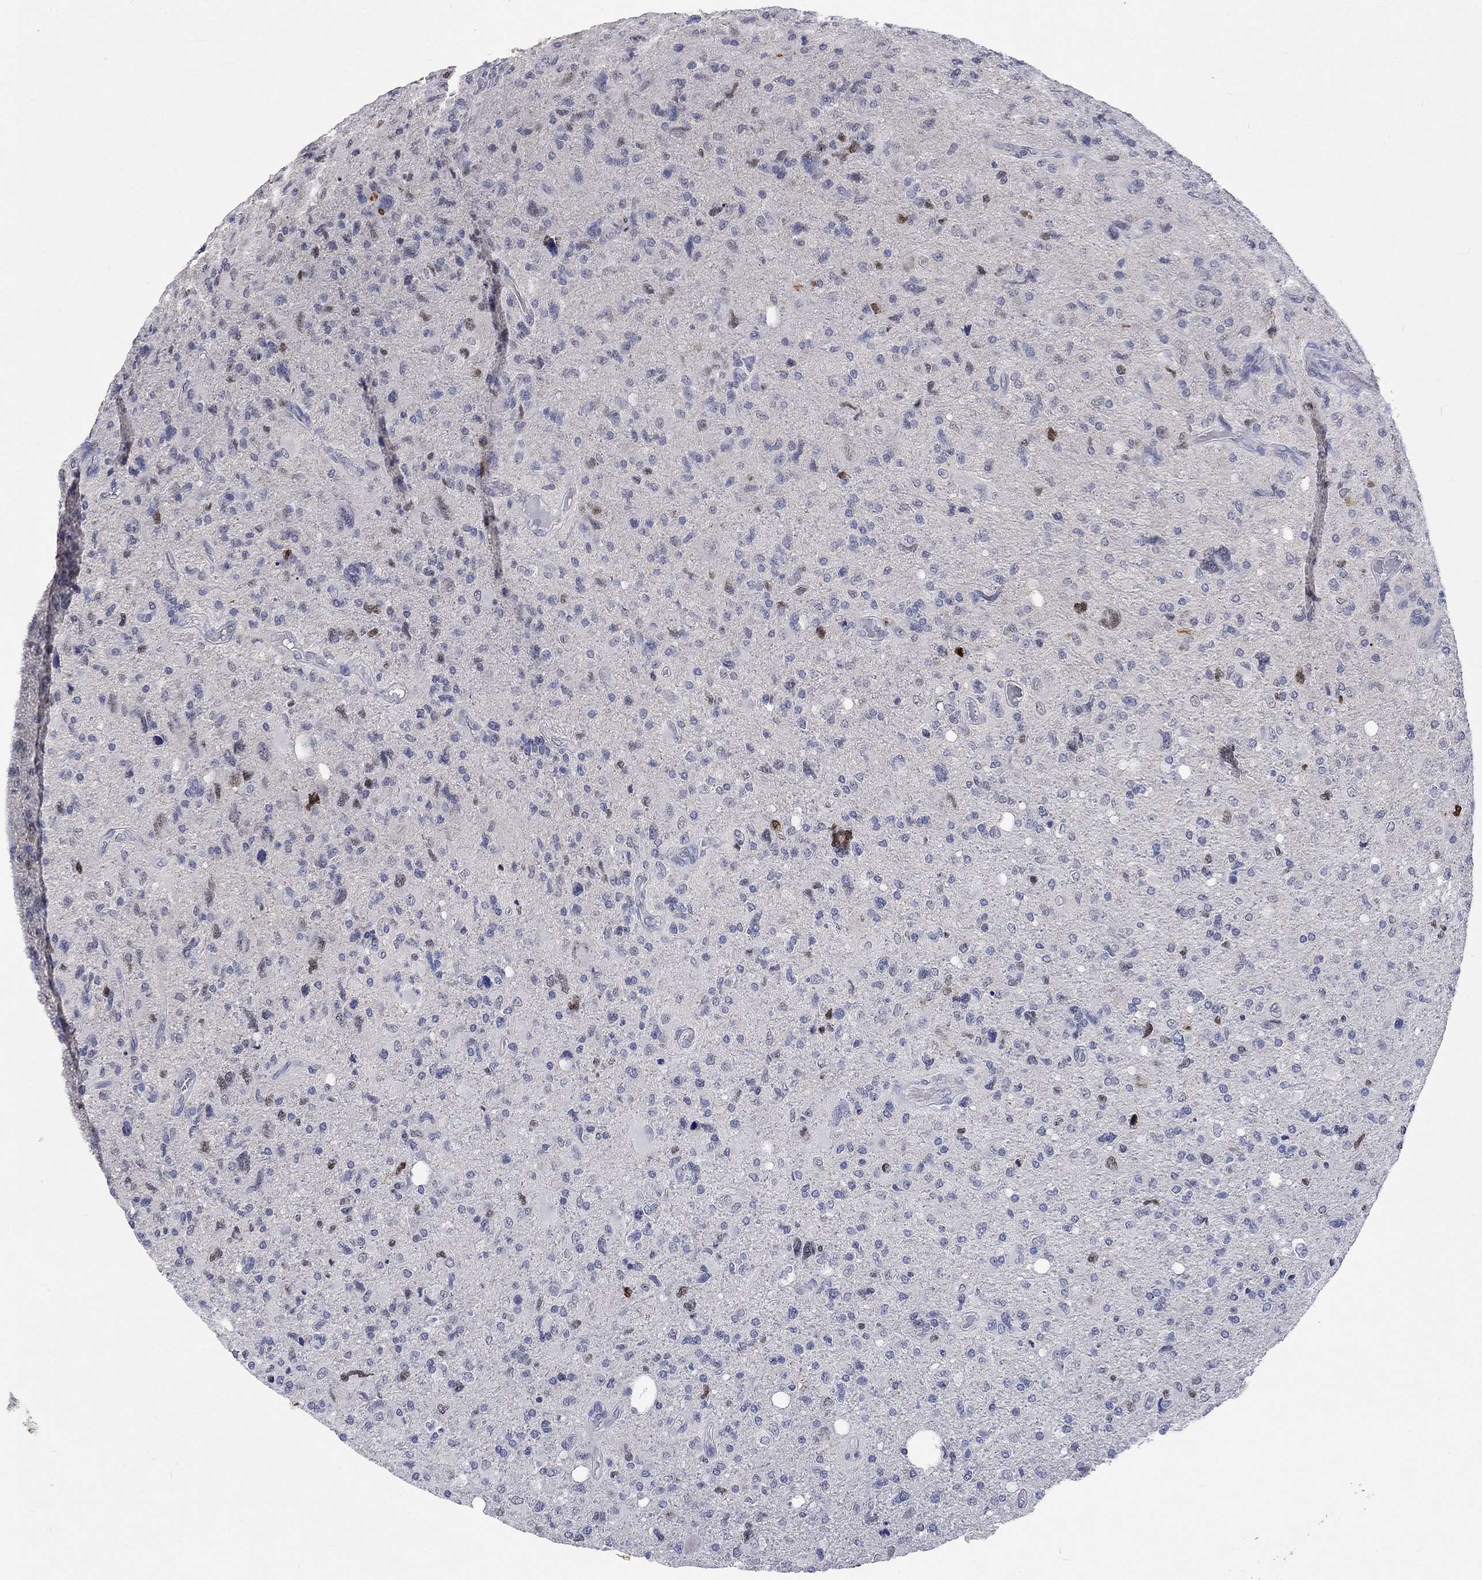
{"staining": {"intensity": "moderate", "quantity": "<25%", "location": "nuclear"}, "tissue": "glioma", "cell_type": "Tumor cells", "image_type": "cancer", "snomed": [{"axis": "morphology", "description": "Glioma, malignant, High grade"}, {"axis": "topography", "description": "Cerebral cortex"}], "caption": "Immunohistochemistry (IHC) (DAB) staining of glioma displays moderate nuclear protein positivity in approximately <25% of tumor cells.", "gene": "ZBTB18", "patient": {"sex": "male", "age": 70}}